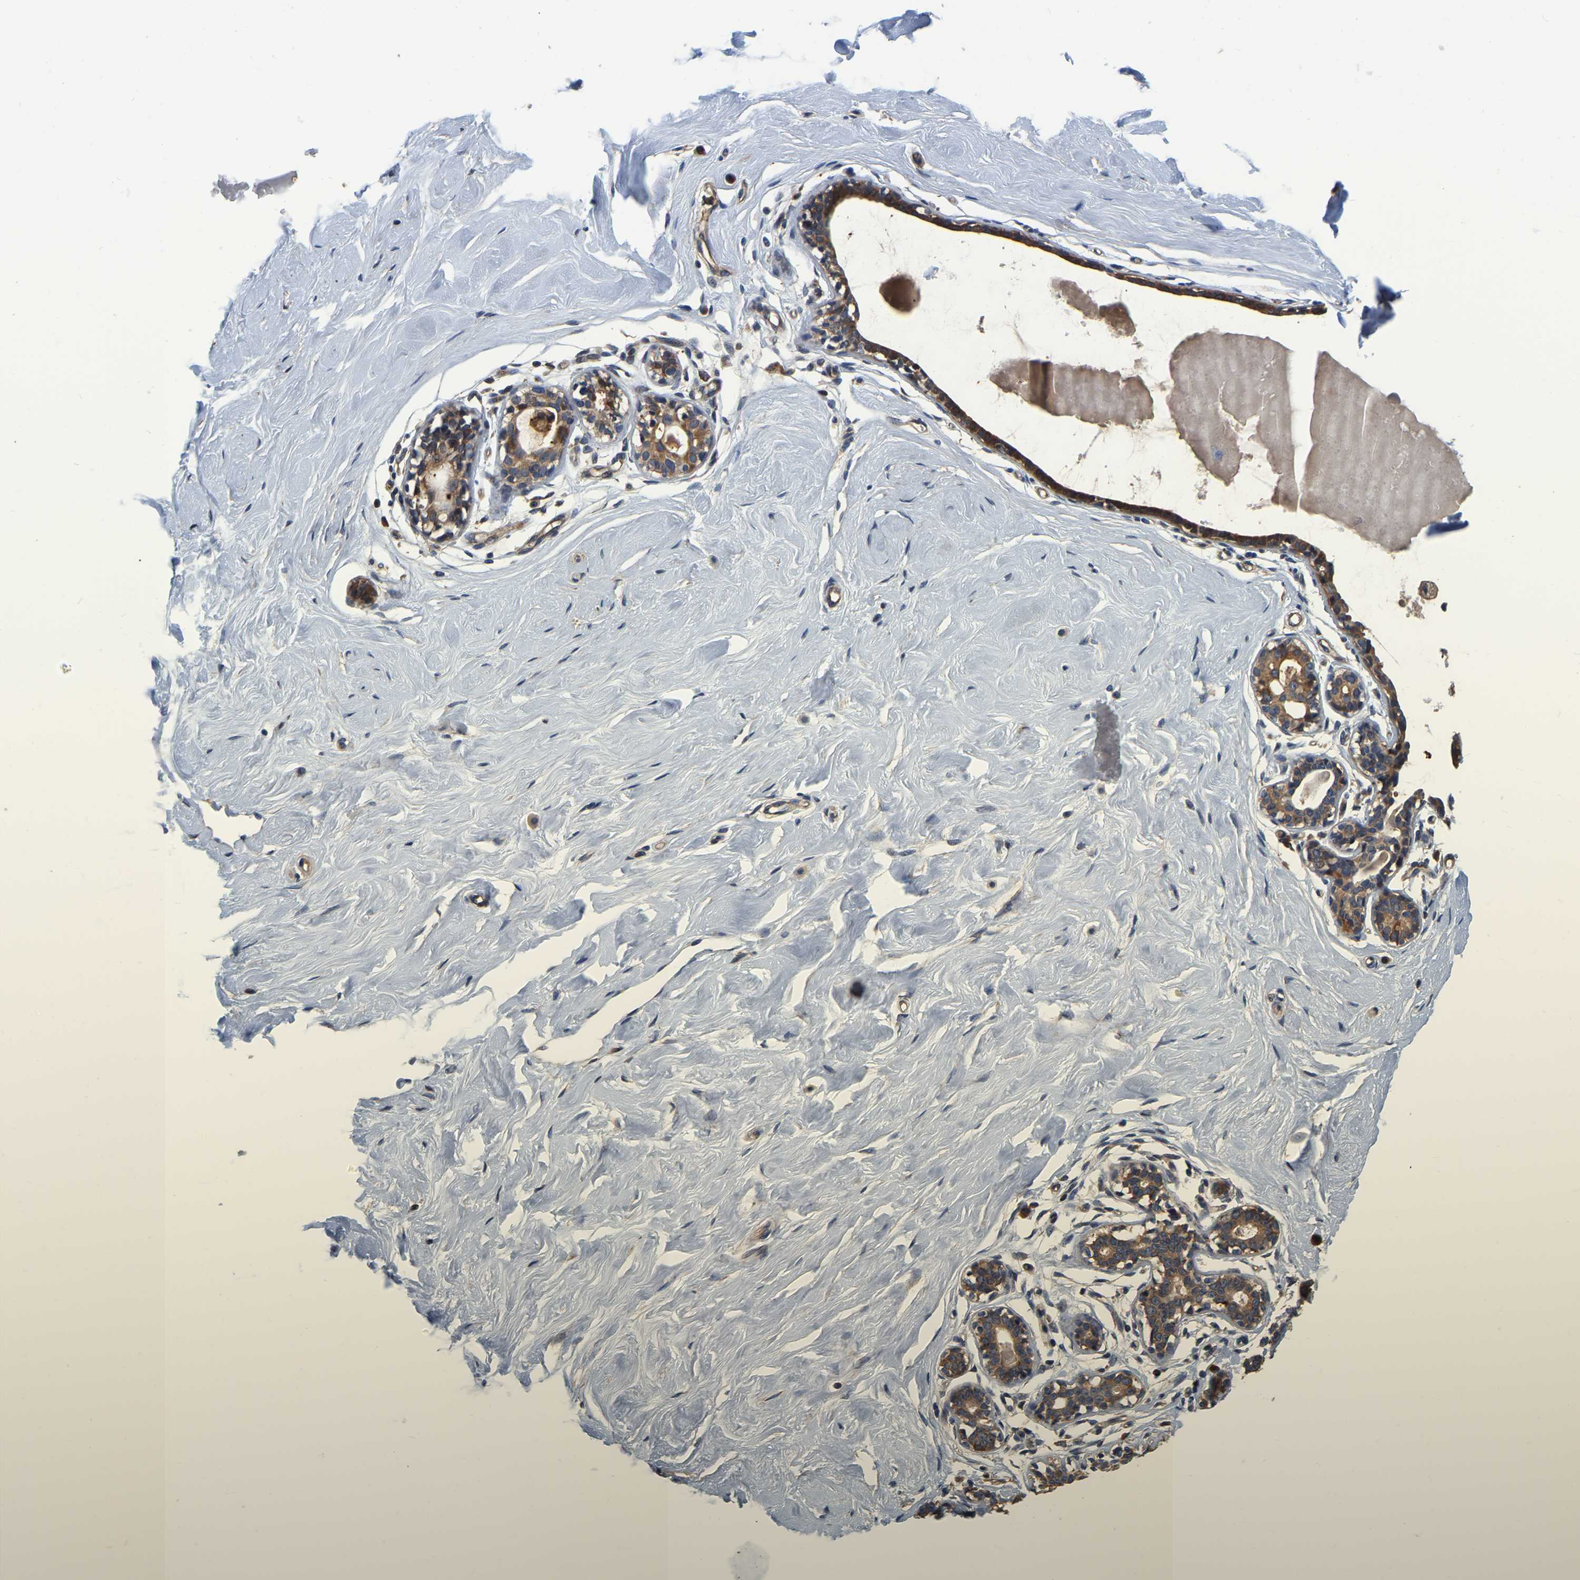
{"staining": {"intensity": "strong", "quantity": ">75%", "location": "cytoplasmic/membranous"}, "tissue": "breast", "cell_type": "Glandular cells", "image_type": "normal", "snomed": [{"axis": "morphology", "description": "Normal tissue, NOS"}, {"axis": "topography", "description": "Breast"}], "caption": "DAB immunohistochemical staining of unremarkable human breast exhibits strong cytoplasmic/membranous protein positivity in approximately >75% of glandular cells.", "gene": "GARS1", "patient": {"sex": "female", "age": 23}}